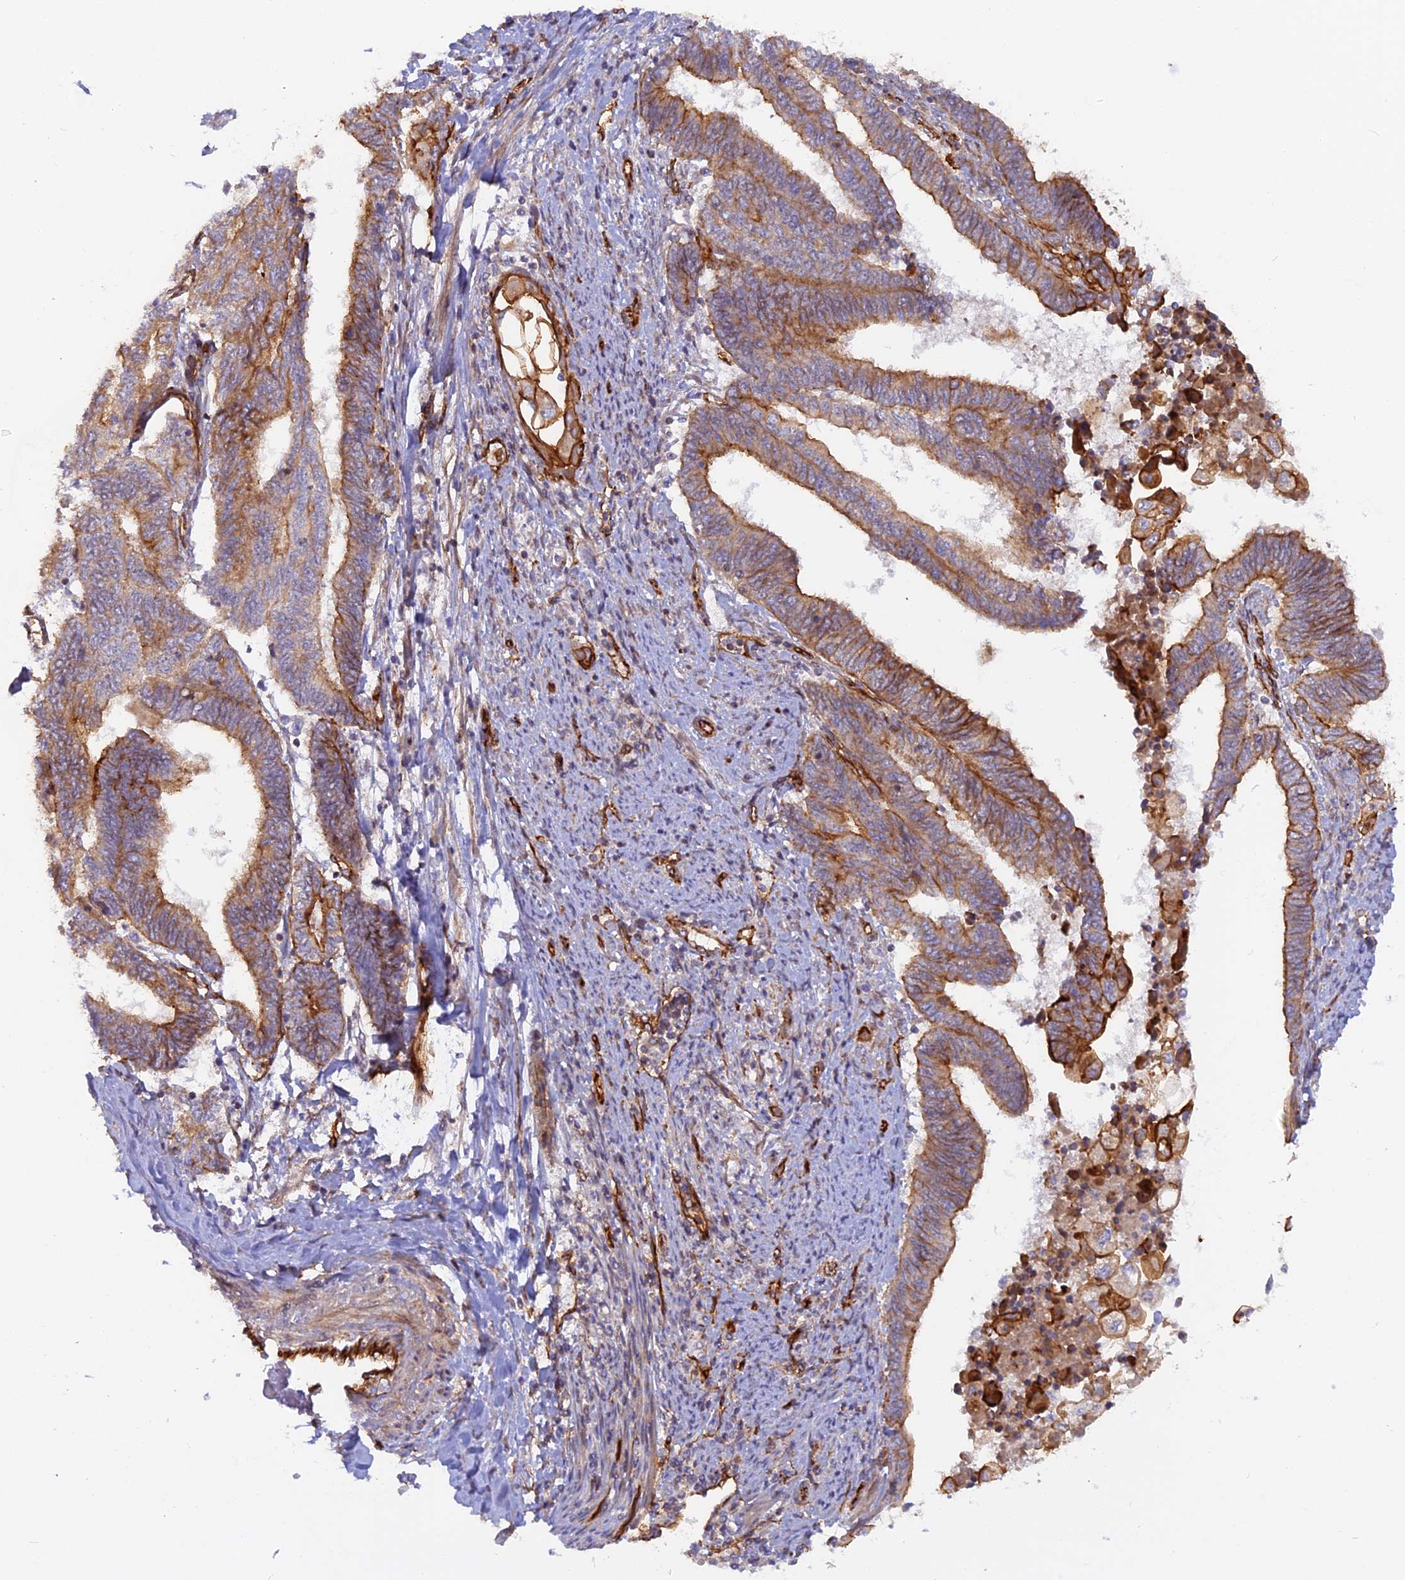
{"staining": {"intensity": "moderate", "quantity": ">75%", "location": "cytoplasmic/membranous"}, "tissue": "endometrial cancer", "cell_type": "Tumor cells", "image_type": "cancer", "snomed": [{"axis": "morphology", "description": "Adenocarcinoma, NOS"}, {"axis": "topography", "description": "Uterus"}, {"axis": "topography", "description": "Endometrium"}], "caption": "Immunohistochemical staining of endometrial adenocarcinoma demonstrates medium levels of moderate cytoplasmic/membranous expression in about >75% of tumor cells. Nuclei are stained in blue.", "gene": "CNBD2", "patient": {"sex": "female", "age": 70}}